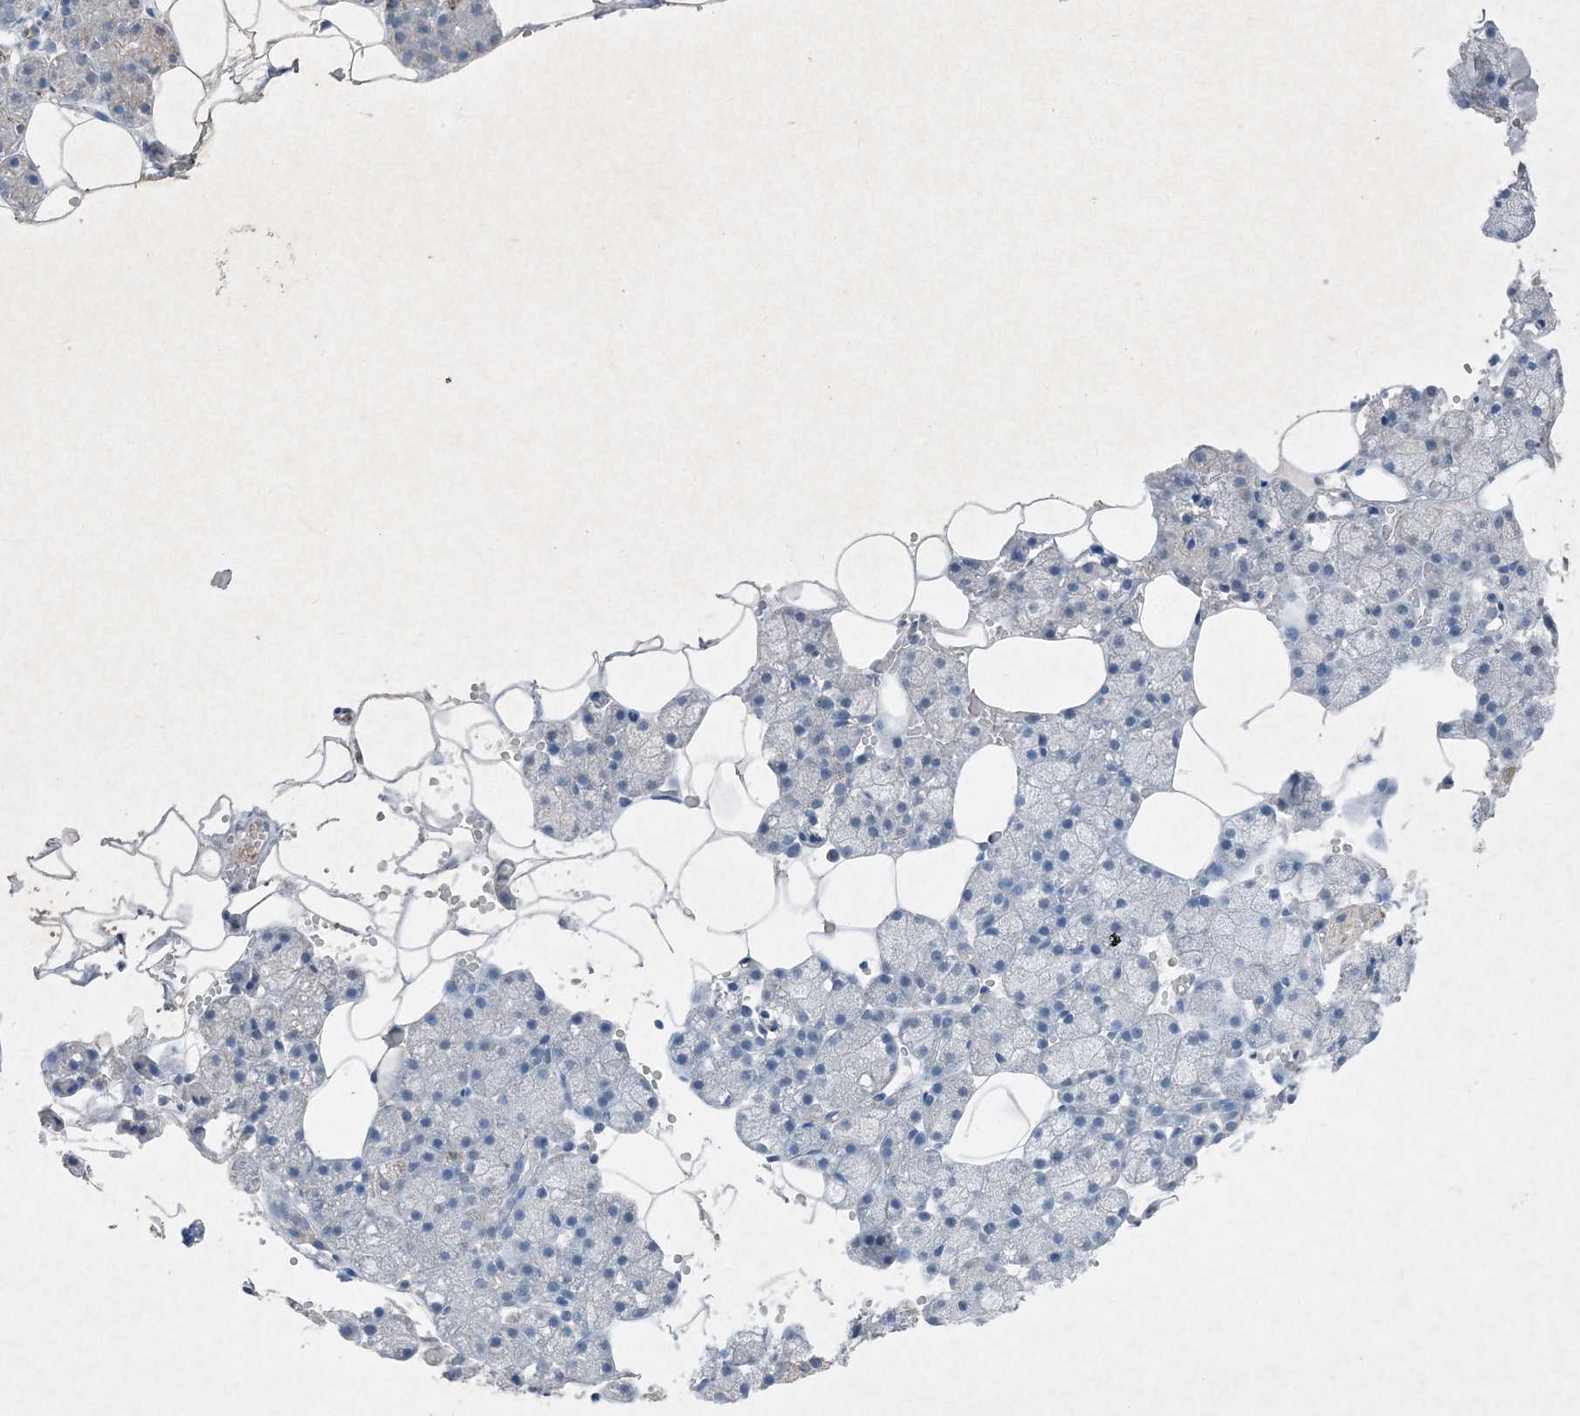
{"staining": {"intensity": "negative", "quantity": "none", "location": "none"}, "tissue": "salivary gland", "cell_type": "Glandular cells", "image_type": "normal", "snomed": [{"axis": "morphology", "description": "Normal tissue, NOS"}, {"axis": "topography", "description": "Salivary gland"}], "caption": "Immunohistochemistry image of benign salivary gland stained for a protein (brown), which displays no staining in glandular cells. (Stains: DAB (3,3'-diaminobenzidine) immunohistochemistry (IHC) with hematoxylin counter stain, Microscopy: brightfield microscopy at high magnification).", "gene": "FCN3", "patient": {"sex": "male", "age": 62}}